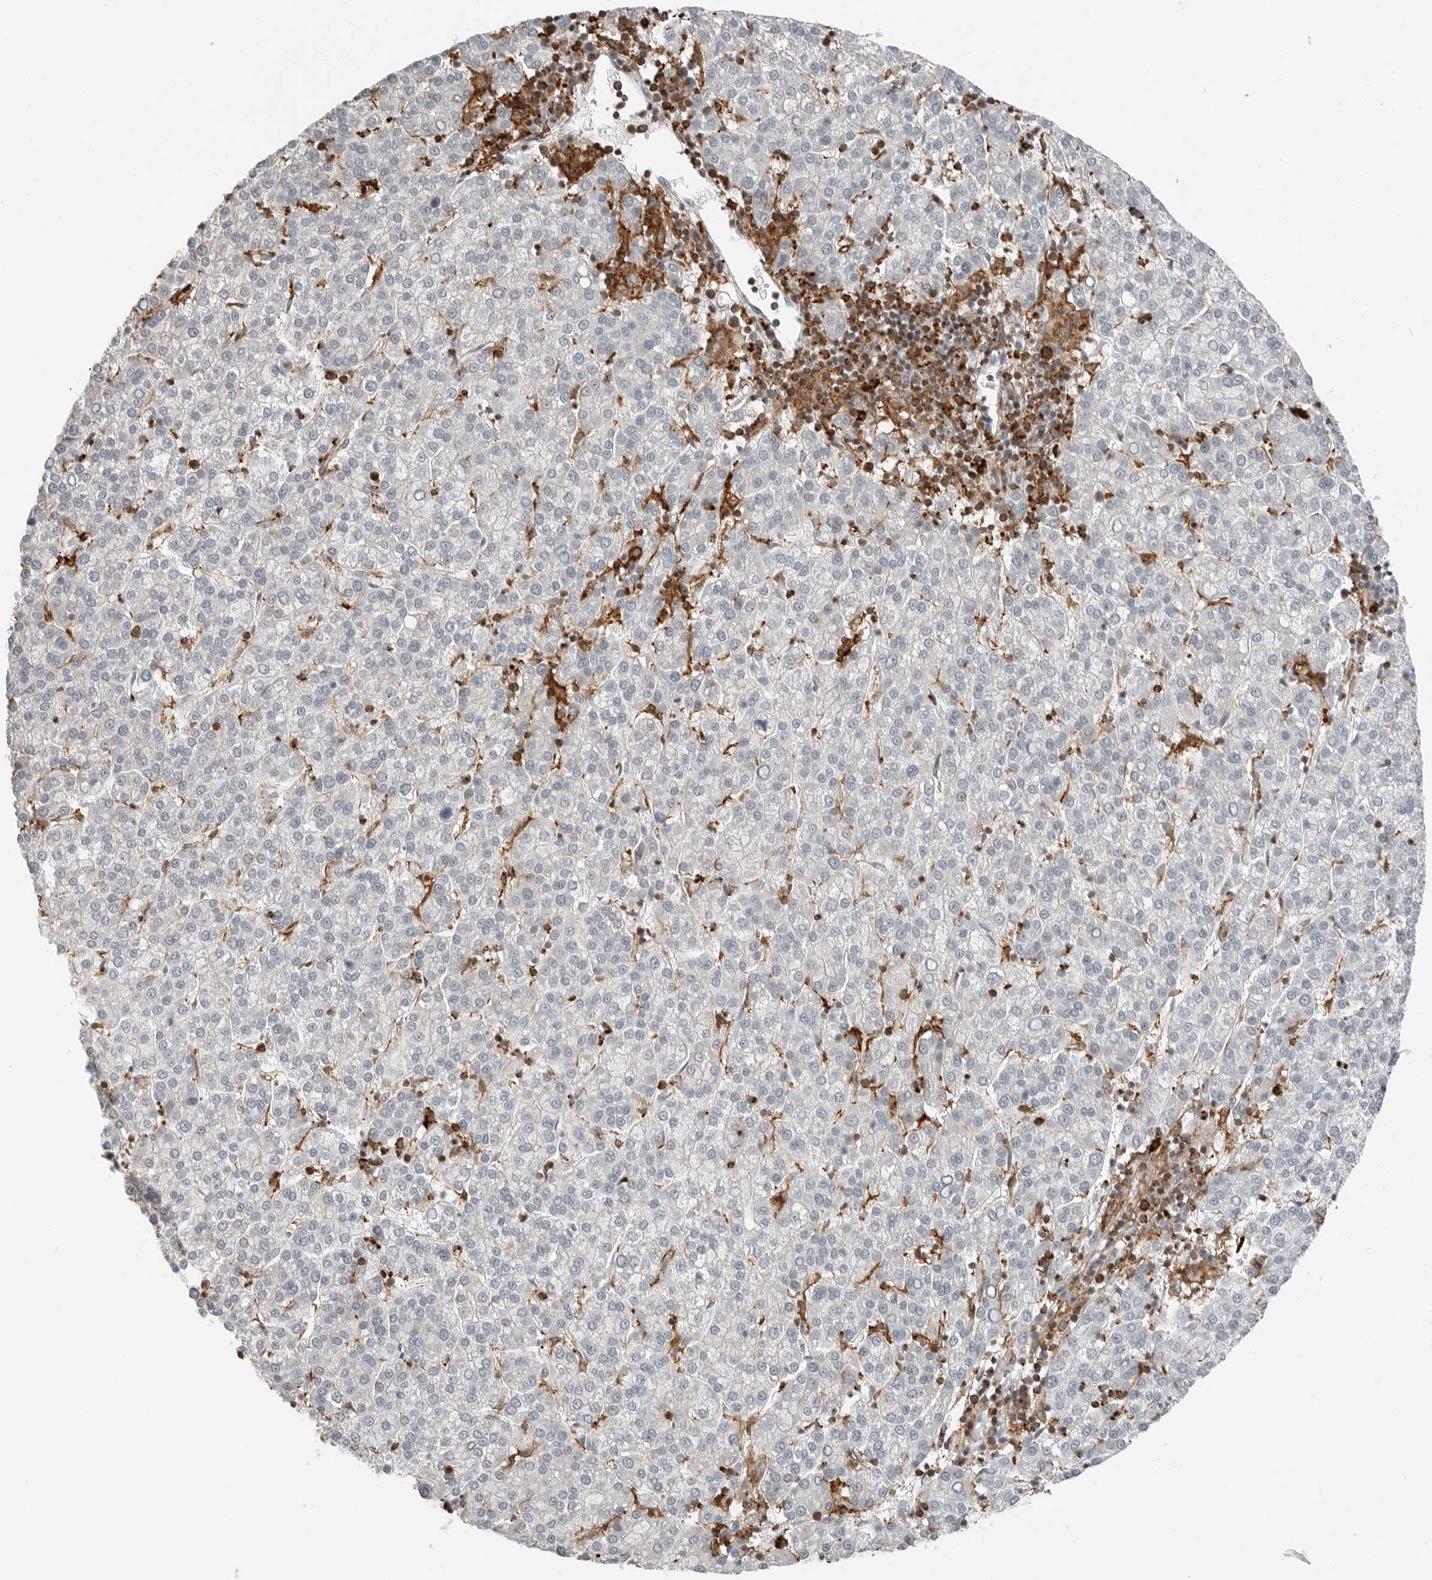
{"staining": {"intensity": "negative", "quantity": "none", "location": "none"}, "tissue": "liver cancer", "cell_type": "Tumor cells", "image_type": "cancer", "snomed": [{"axis": "morphology", "description": "Carcinoma, Hepatocellular, NOS"}, {"axis": "topography", "description": "Liver"}], "caption": "Immunohistochemistry of human liver cancer reveals no staining in tumor cells.", "gene": "LEFTY2", "patient": {"sex": "female", "age": 58}}